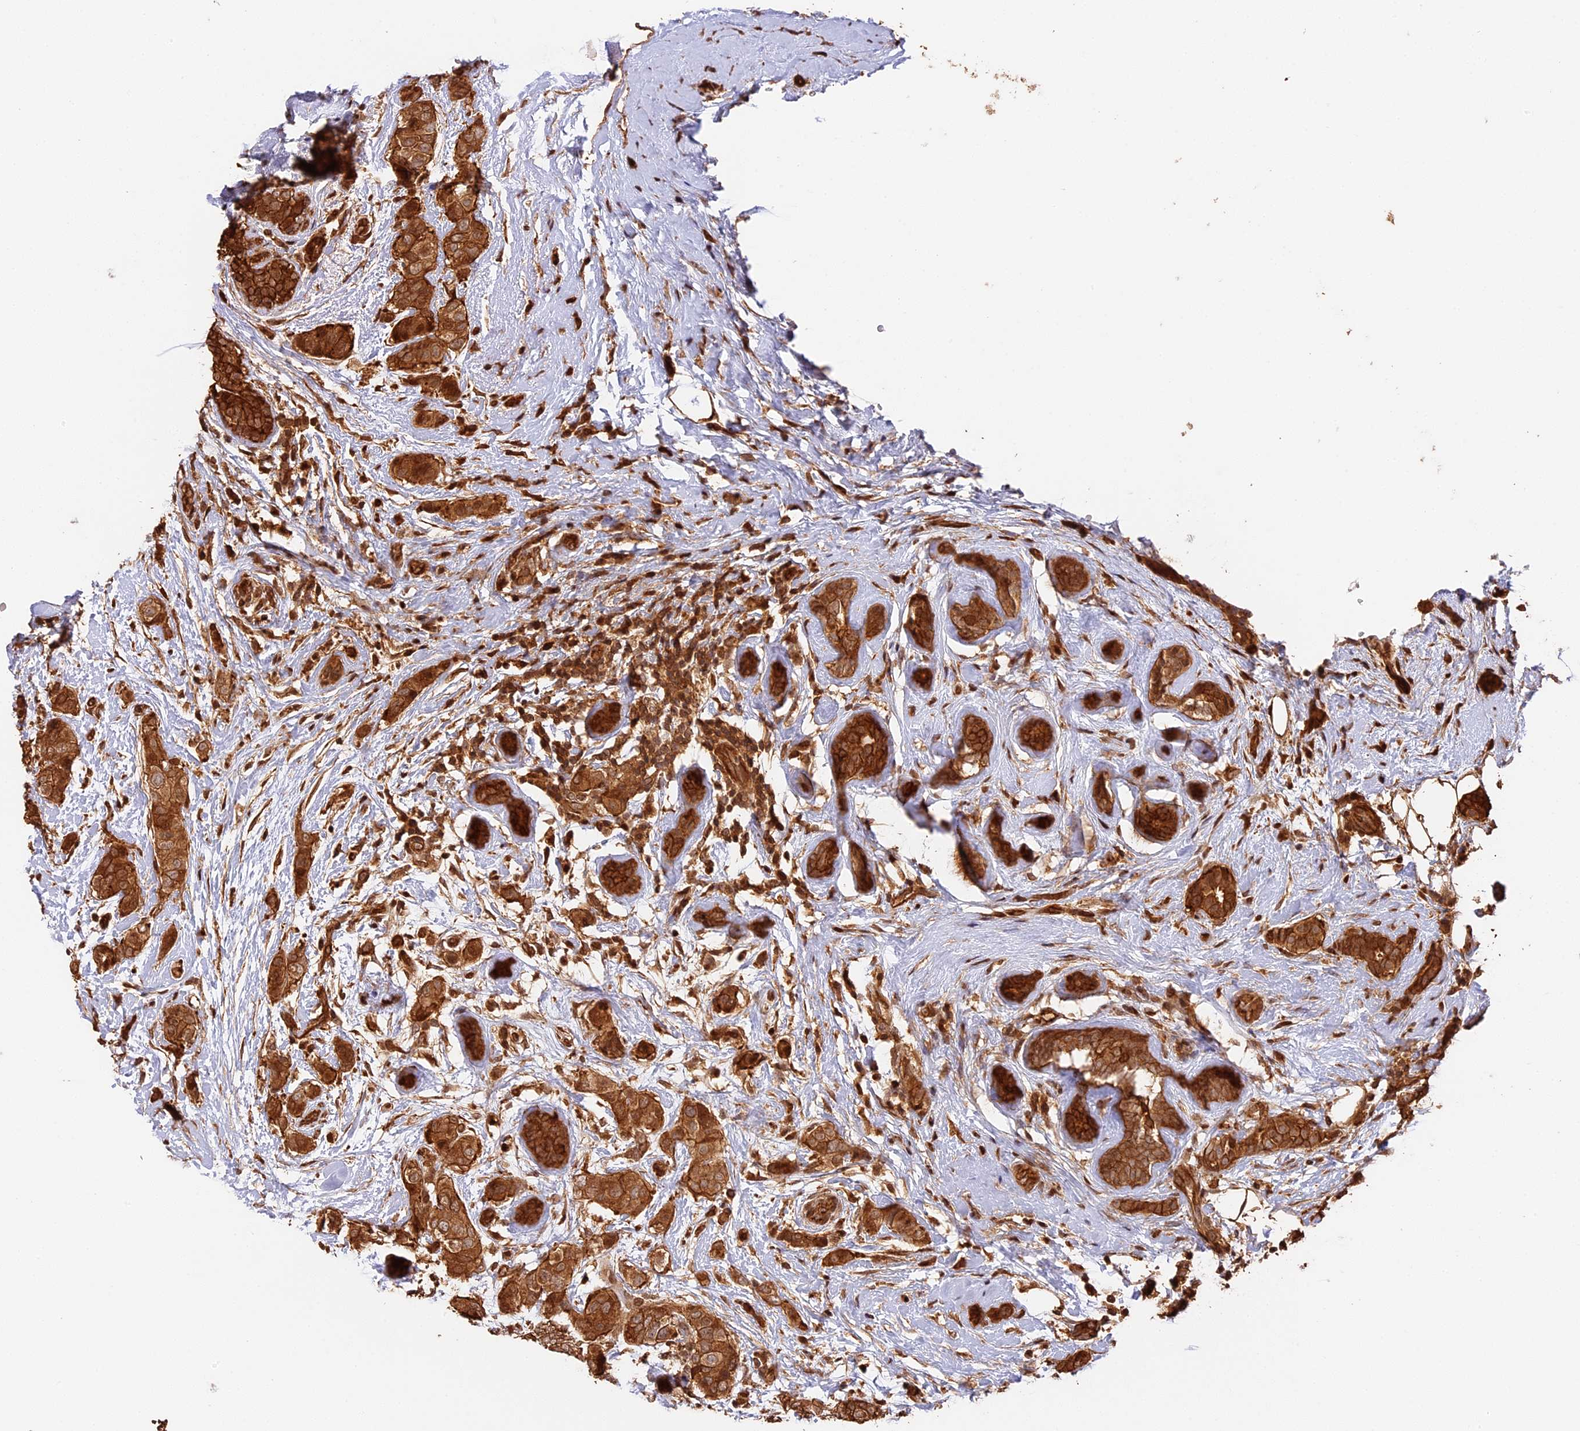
{"staining": {"intensity": "strong", "quantity": ">75%", "location": "cytoplasmic/membranous"}, "tissue": "breast cancer", "cell_type": "Tumor cells", "image_type": "cancer", "snomed": [{"axis": "morphology", "description": "Lobular carcinoma"}, {"axis": "topography", "description": "Breast"}], "caption": "Immunohistochemical staining of human breast cancer (lobular carcinoma) shows high levels of strong cytoplasmic/membranous protein expression in approximately >75% of tumor cells.", "gene": "PPP1R37", "patient": {"sex": "female", "age": 51}}